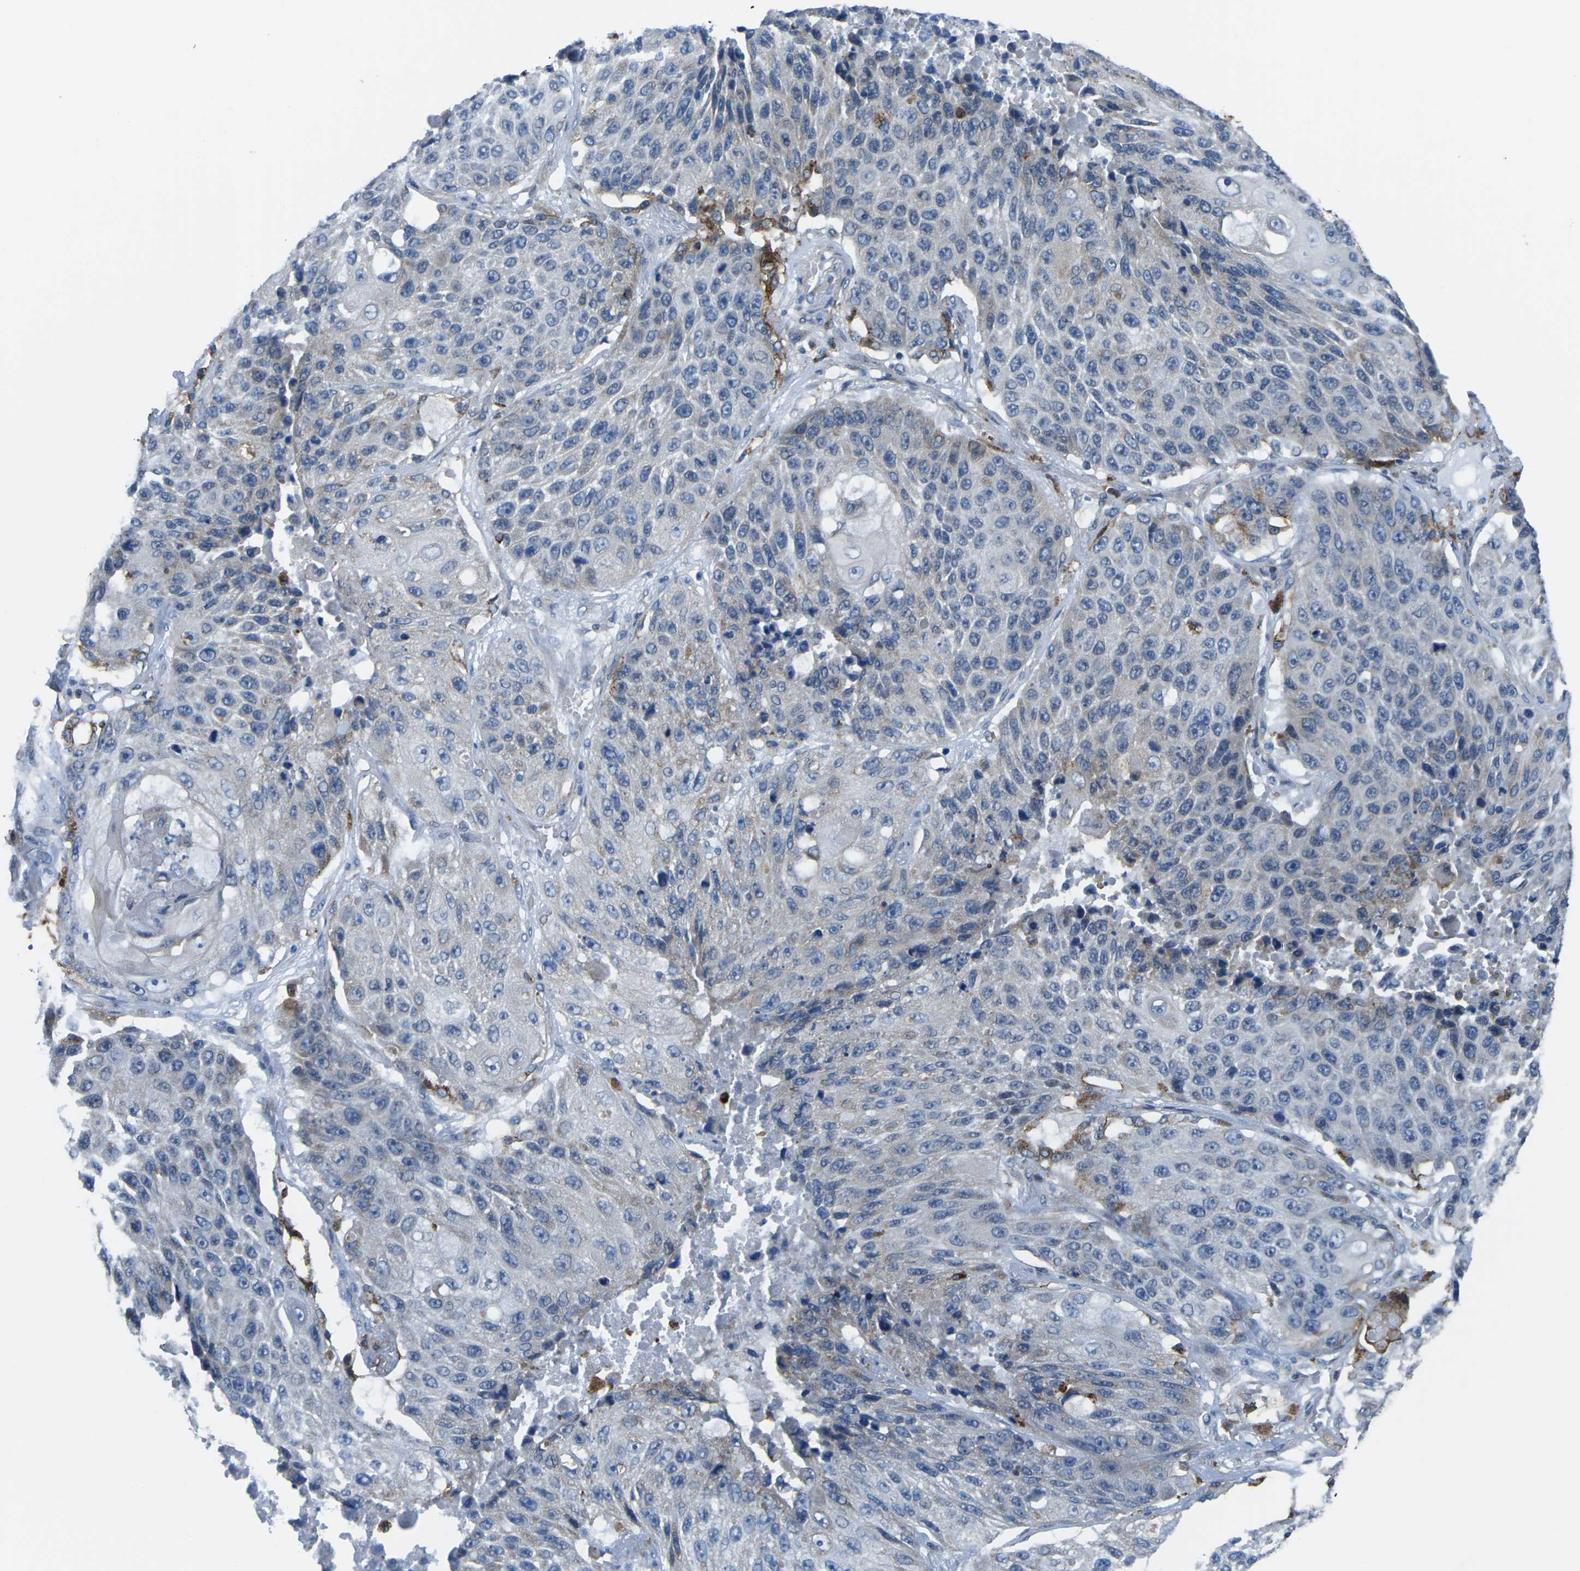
{"staining": {"intensity": "negative", "quantity": "none", "location": "none"}, "tissue": "lung cancer", "cell_type": "Tumor cells", "image_type": "cancer", "snomed": [{"axis": "morphology", "description": "Squamous cell carcinoma, NOS"}, {"axis": "topography", "description": "Lung"}], "caption": "Lung cancer (squamous cell carcinoma) stained for a protein using immunohistochemistry (IHC) exhibits no positivity tumor cells.", "gene": "PTPN1", "patient": {"sex": "male", "age": 61}}